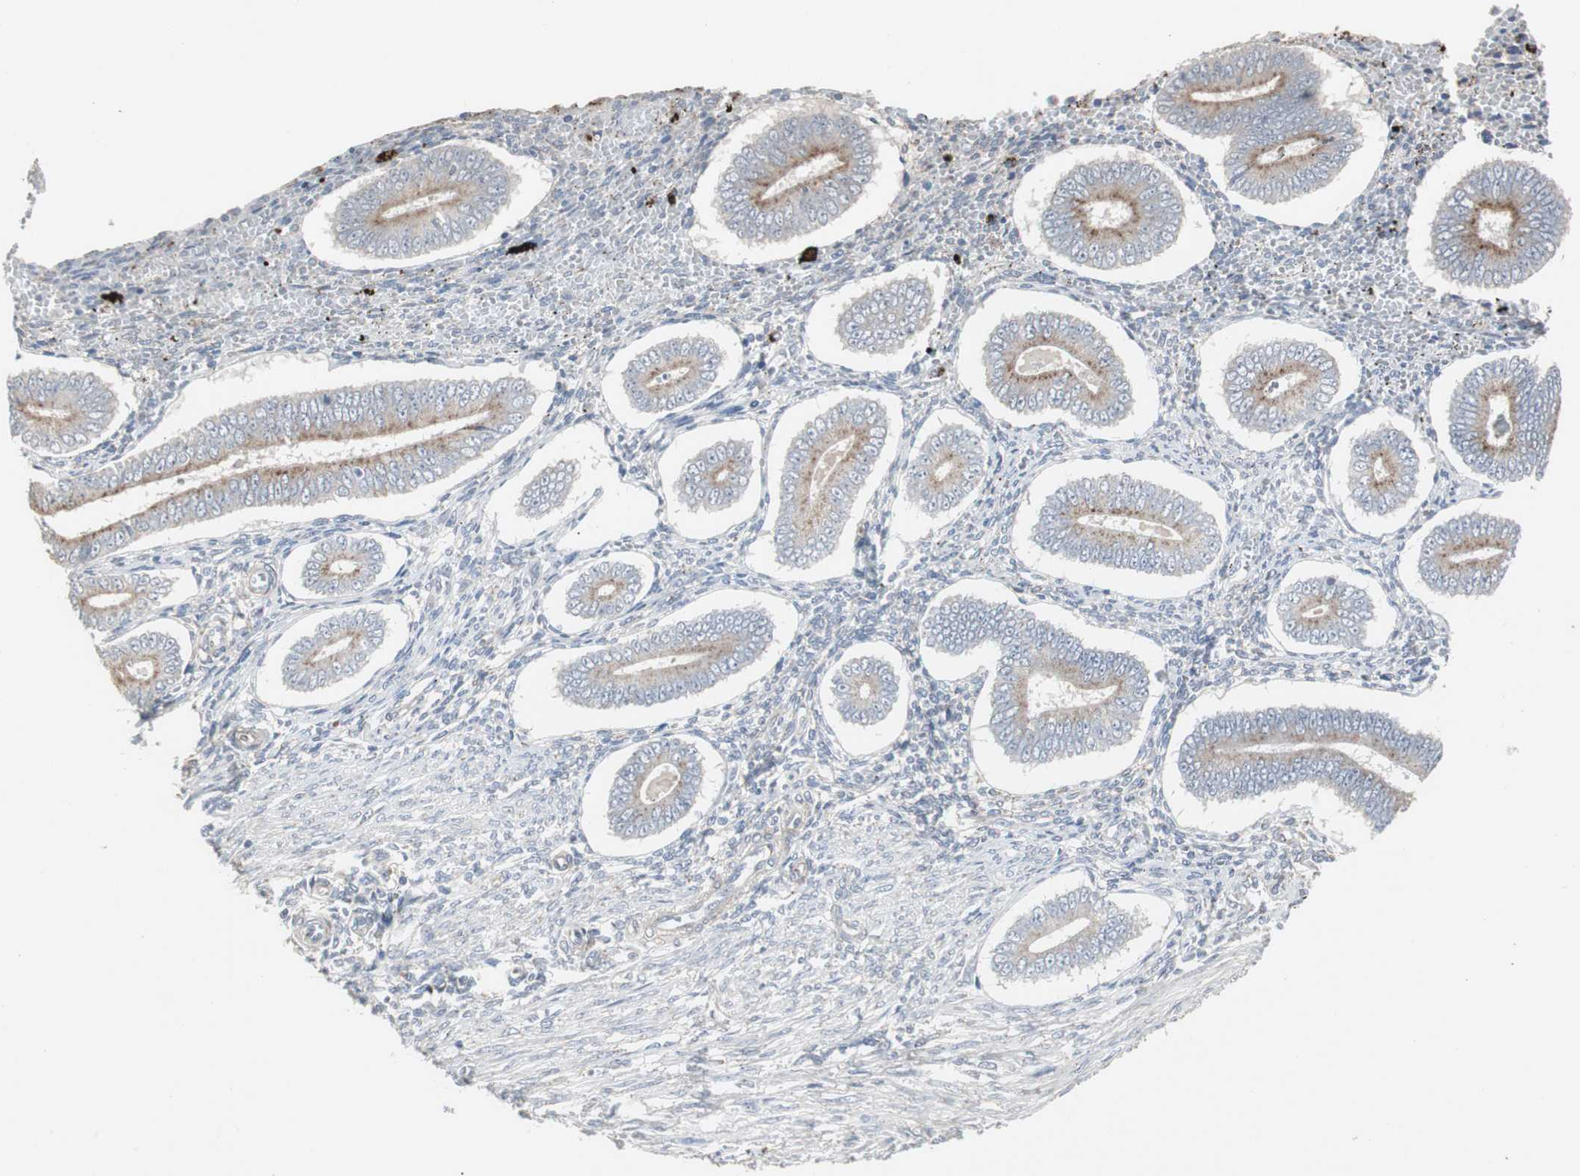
{"staining": {"intensity": "moderate", "quantity": "<25%", "location": "cytoplasmic/membranous"}, "tissue": "endometrium", "cell_type": "Cells in endometrial stroma", "image_type": "normal", "snomed": [{"axis": "morphology", "description": "Normal tissue, NOS"}, {"axis": "topography", "description": "Endometrium"}], "caption": "Immunohistochemical staining of normal endometrium displays moderate cytoplasmic/membranous protein staining in about <25% of cells in endometrial stroma.", "gene": "GBA1", "patient": {"sex": "female", "age": 42}}